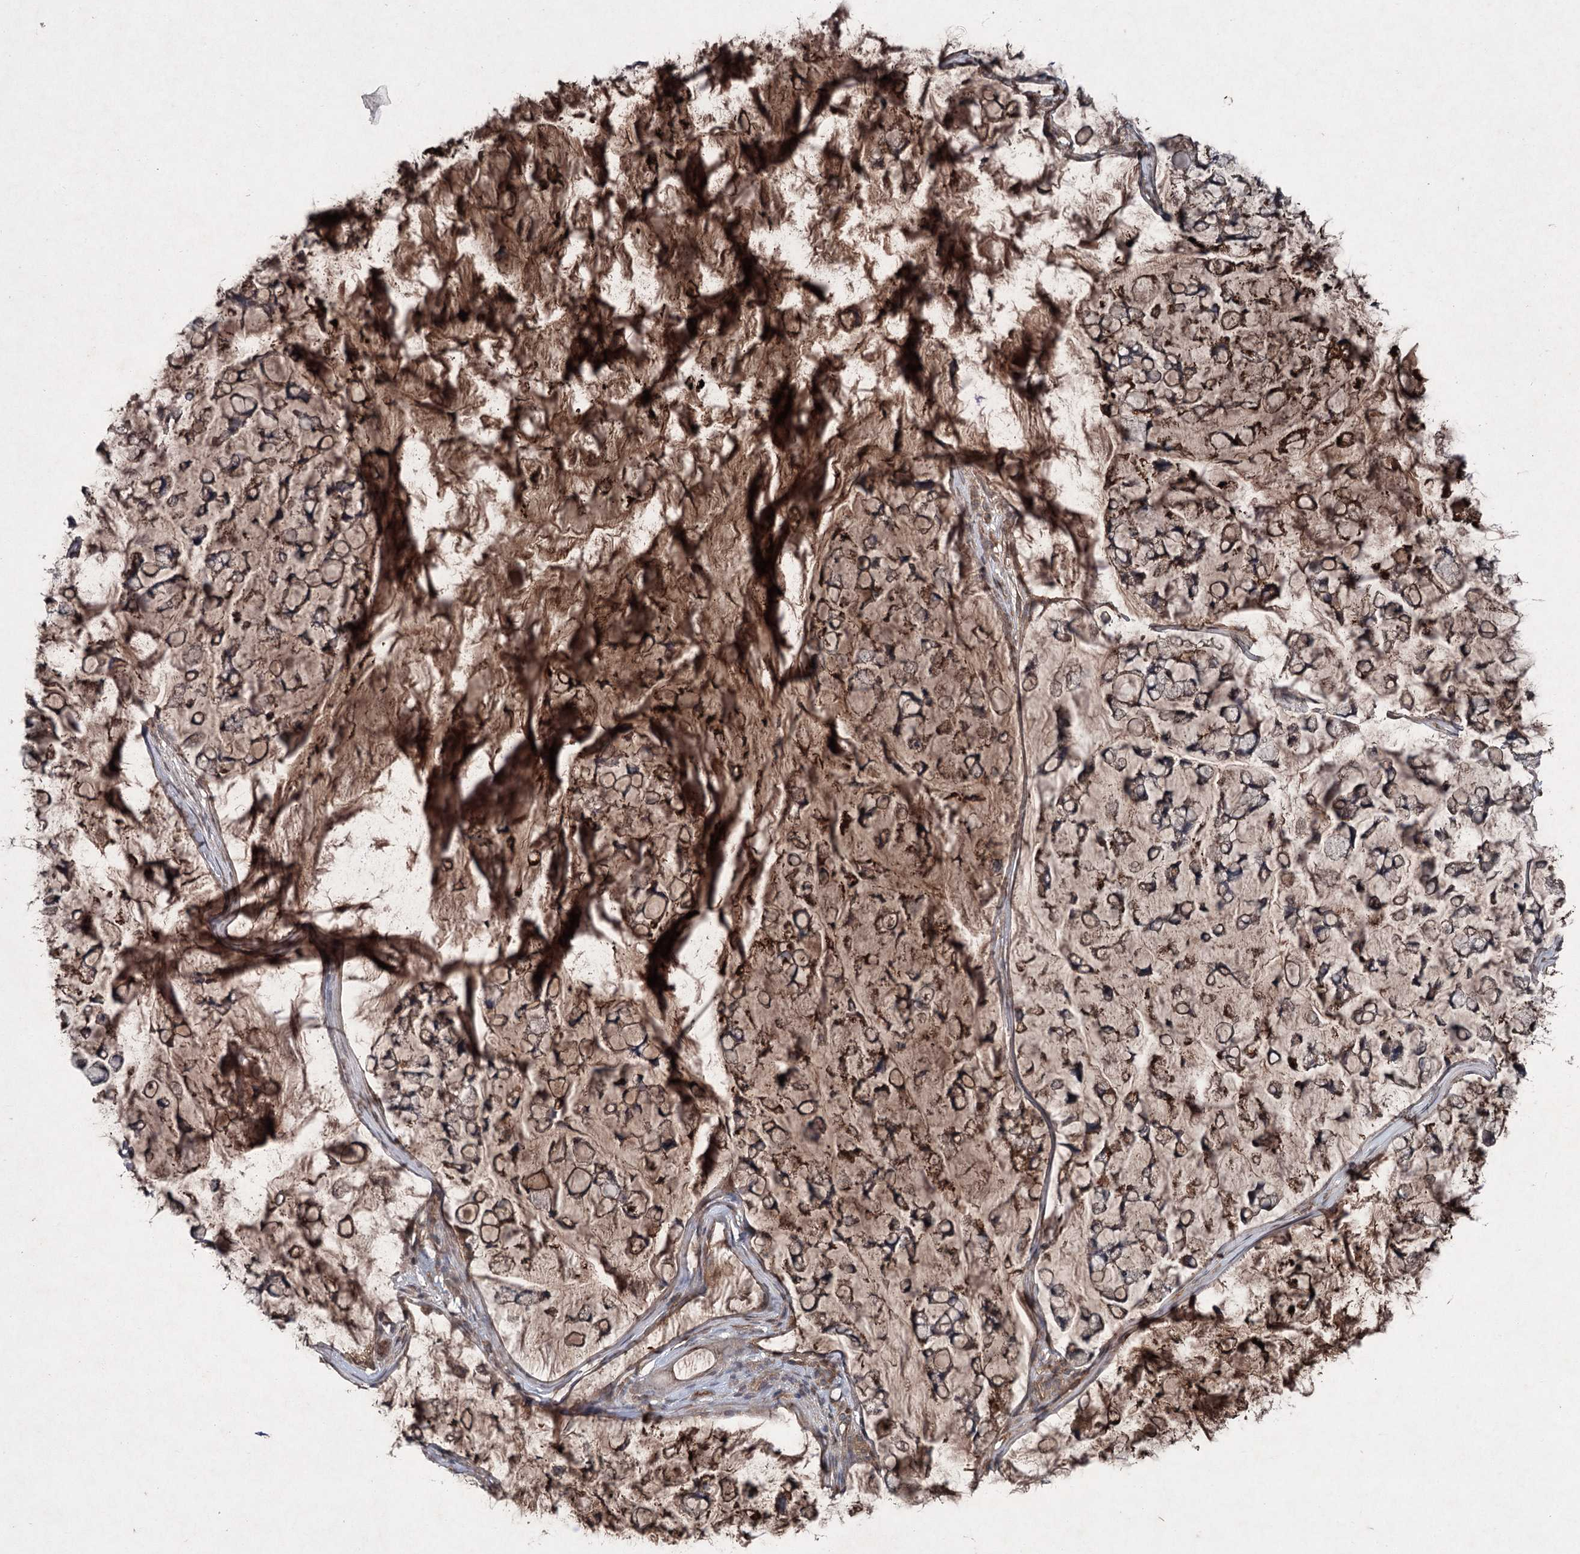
{"staining": {"intensity": "moderate", "quantity": "25%-75%", "location": "cytoplasmic/membranous"}, "tissue": "stomach cancer", "cell_type": "Tumor cells", "image_type": "cancer", "snomed": [{"axis": "morphology", "description": "Adenocarcinoma, NOS"}, {"axis": "topography", "description": "Stomach, lower"}], "caption": "Adenocarcinoma (stomach) stained with a brown dye shows moderate cytoplasmic/membranous positive expression in about 25%-75% of tumor cells.", "gene": "PGLYRP2", "patient": {"sex": "male", "age": 67}}